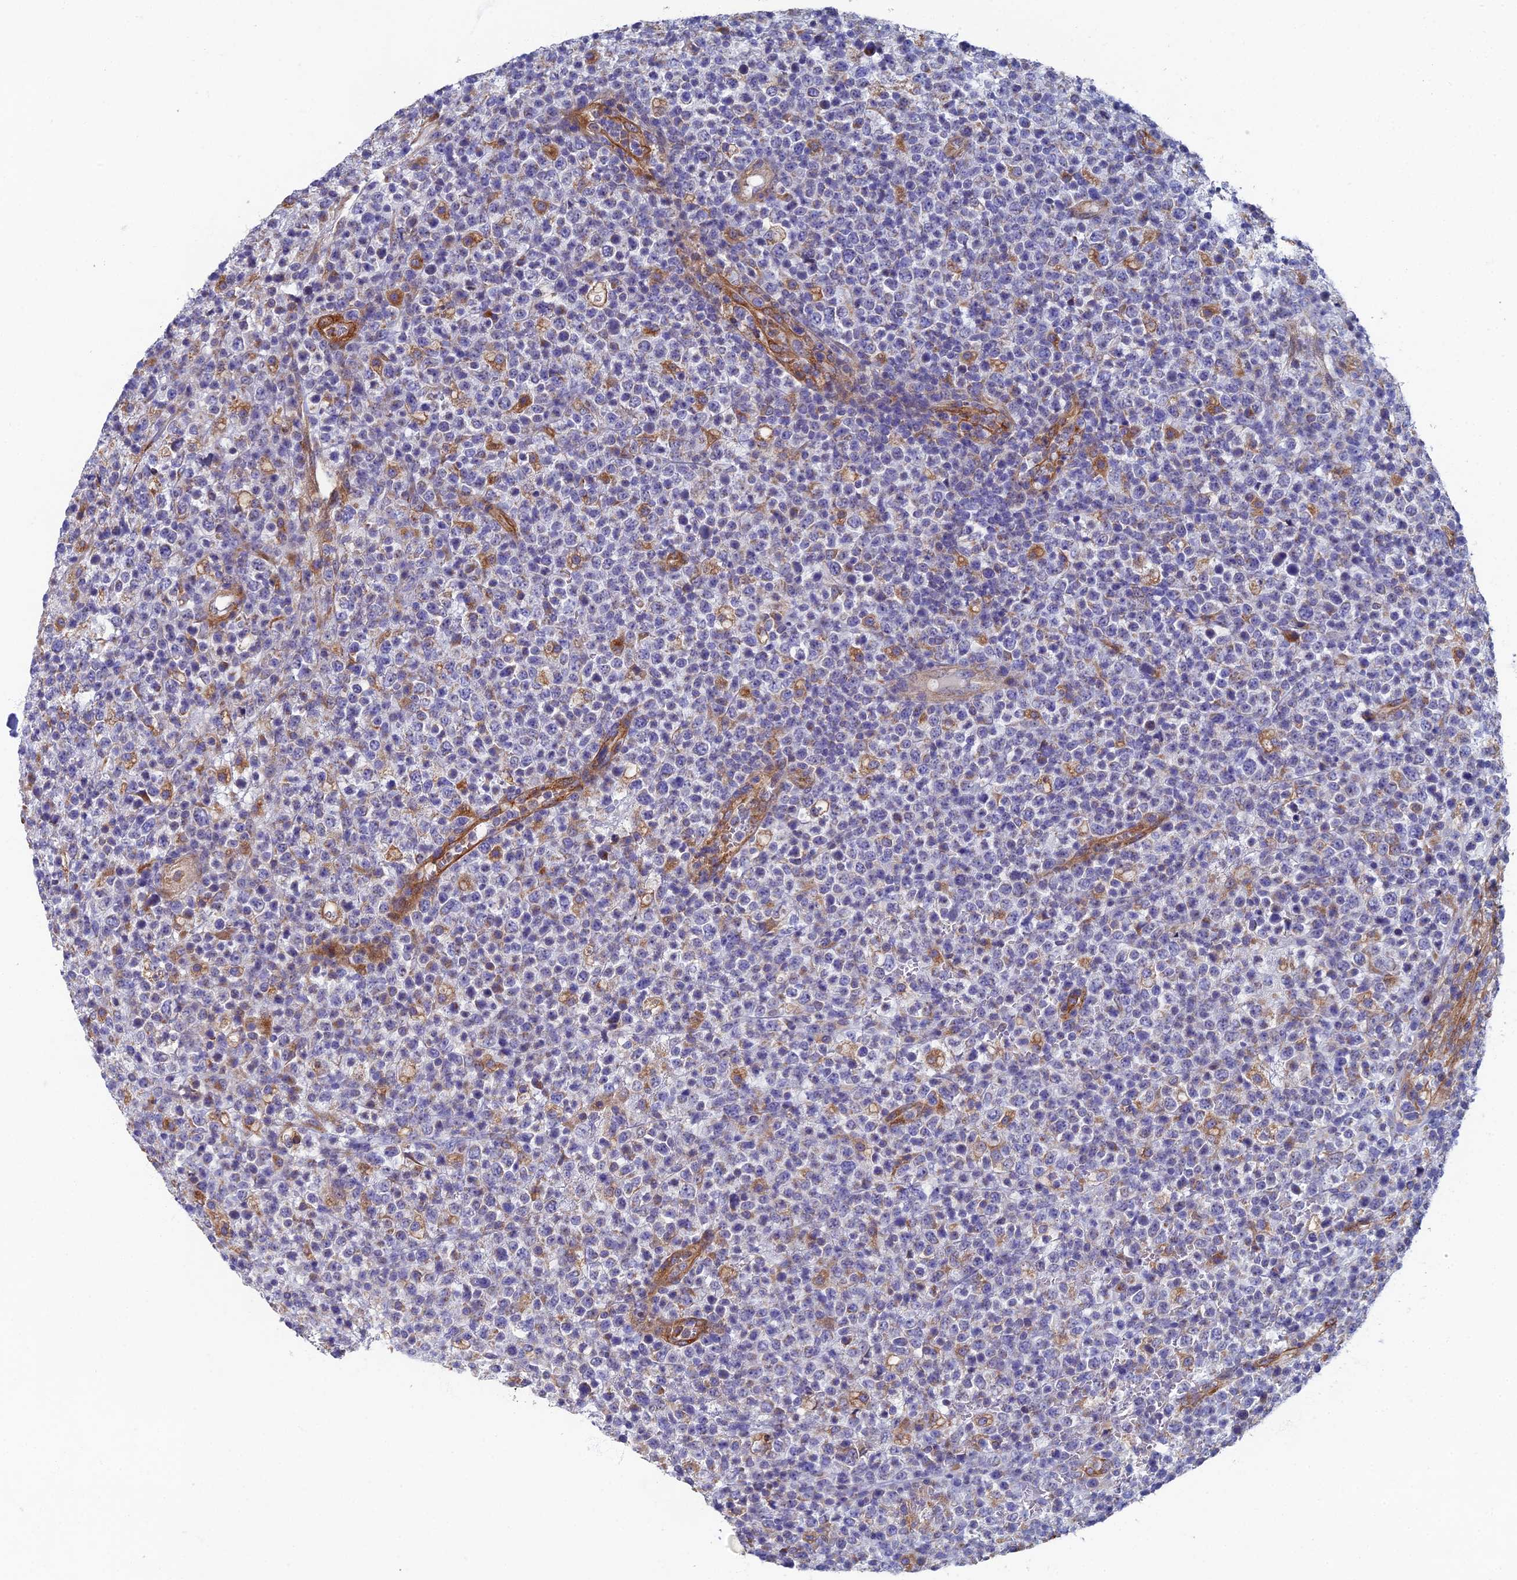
{"staining": {"intensity": "negative", "quantity": "none", "location": "none"}, "tissue": "lymphoma", "cell_type": "Tumor cells", "image_type": "cancer", "snomed": [{"axis": "morphology", "description": "Malignant lymphoma, non-Hodgkin's type, High grade"}, {"axis": "topography", "description": "Colon"}], "caption": "An immunohistochemistry (IHC) photomicrograph of lymphoma is shown. There is no staining in tumor cells of lymphoma.", "gene": "RNASEK", "patient": {"sex": "female", "age": 53}}